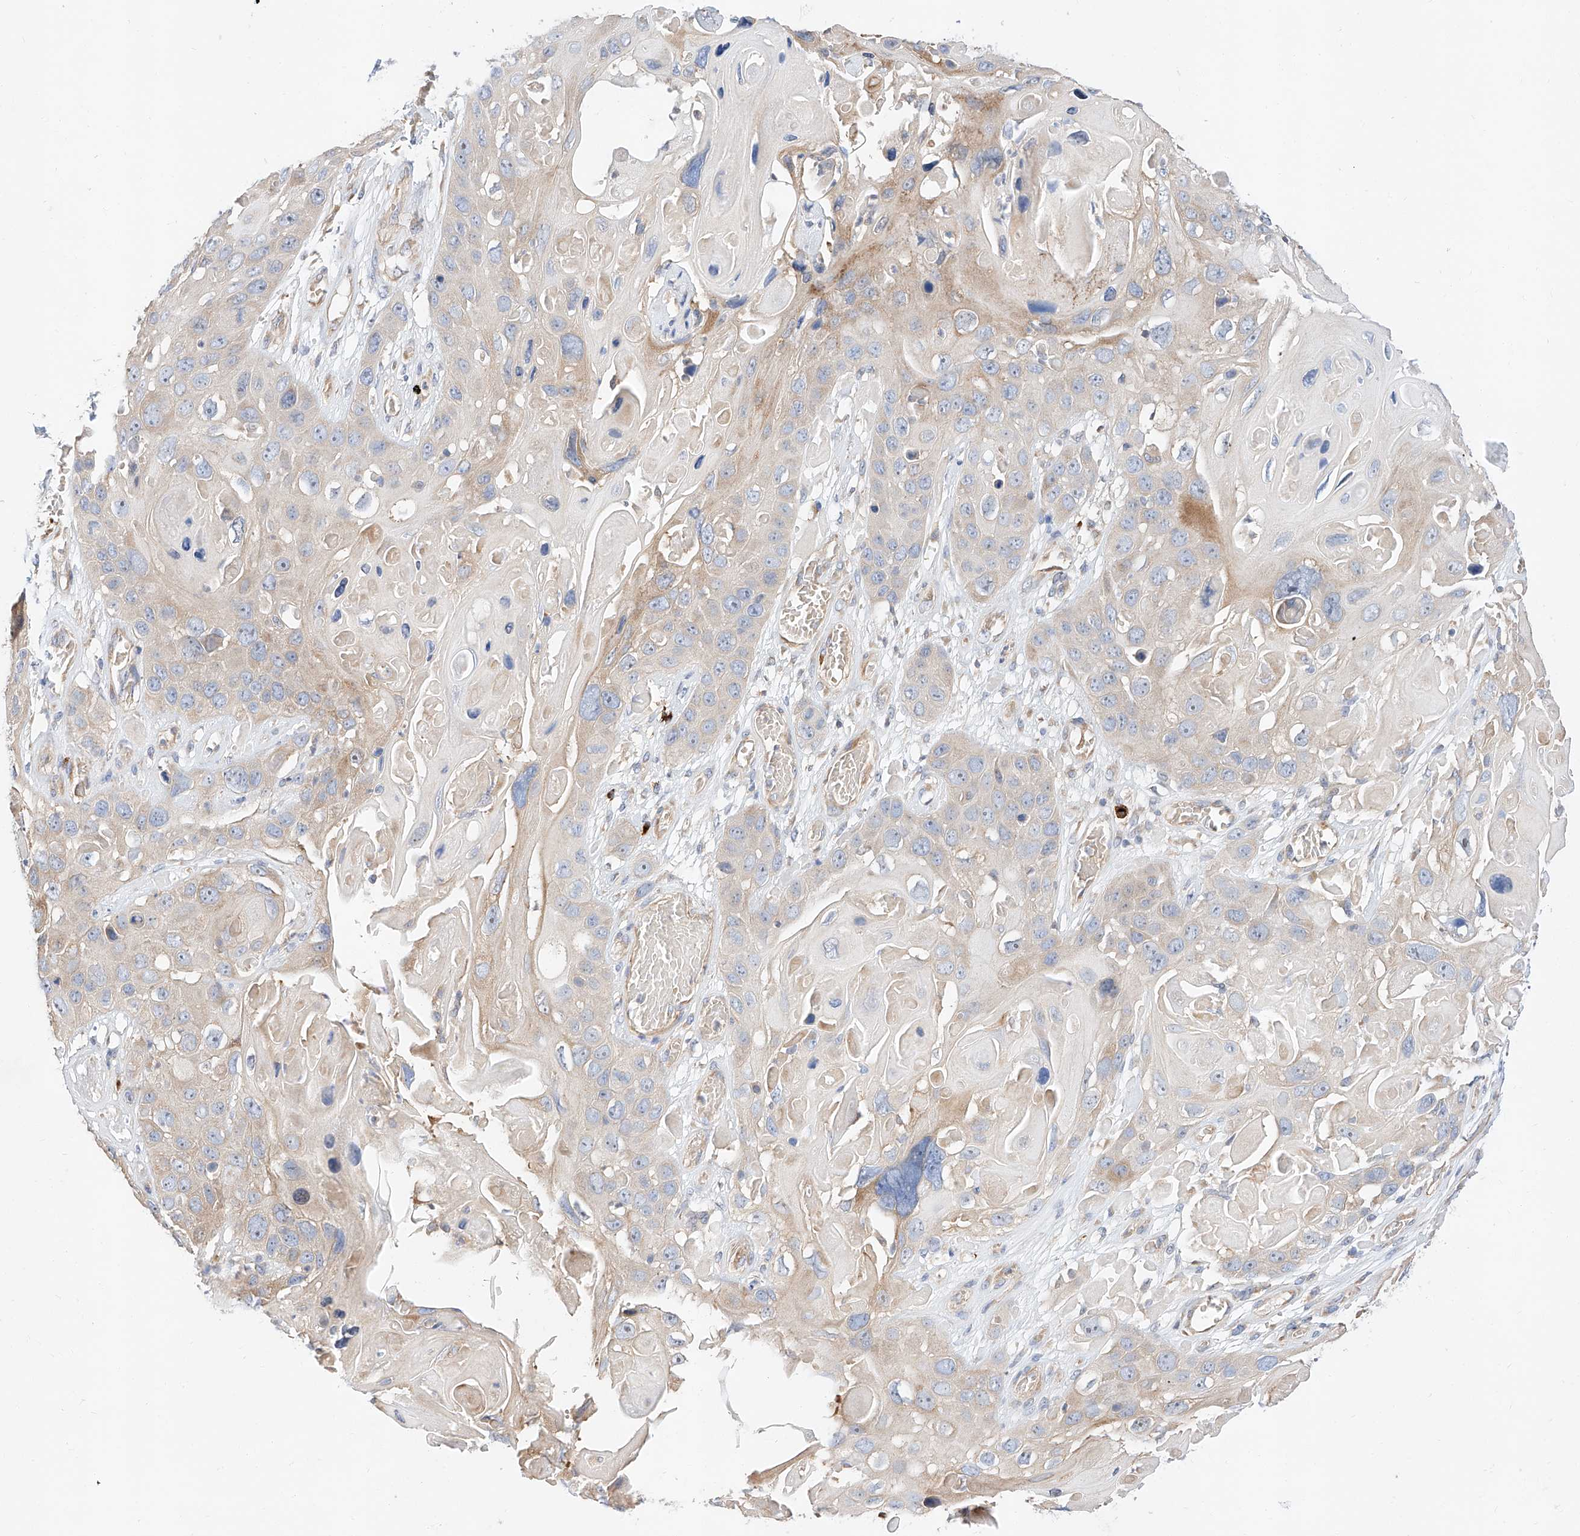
{"staining": {"intensity": "weak", "quantity": "<25%", "location": "cytoplasmic/membranous"}, "tissue": "skin cancer", "cell_type": "Tumor cells", "image_type": "cancer", "snomed": [{"axis": "morphology", "description": "Squamous cell carcinoma, NOS"}, {"axis": "topography", "description": "Skin"}], "caption": "Tumor cells show no significant protein positivity in skin cancer.", "gene": "GLMN", "patient": {"sex": "male", "age": 55}}